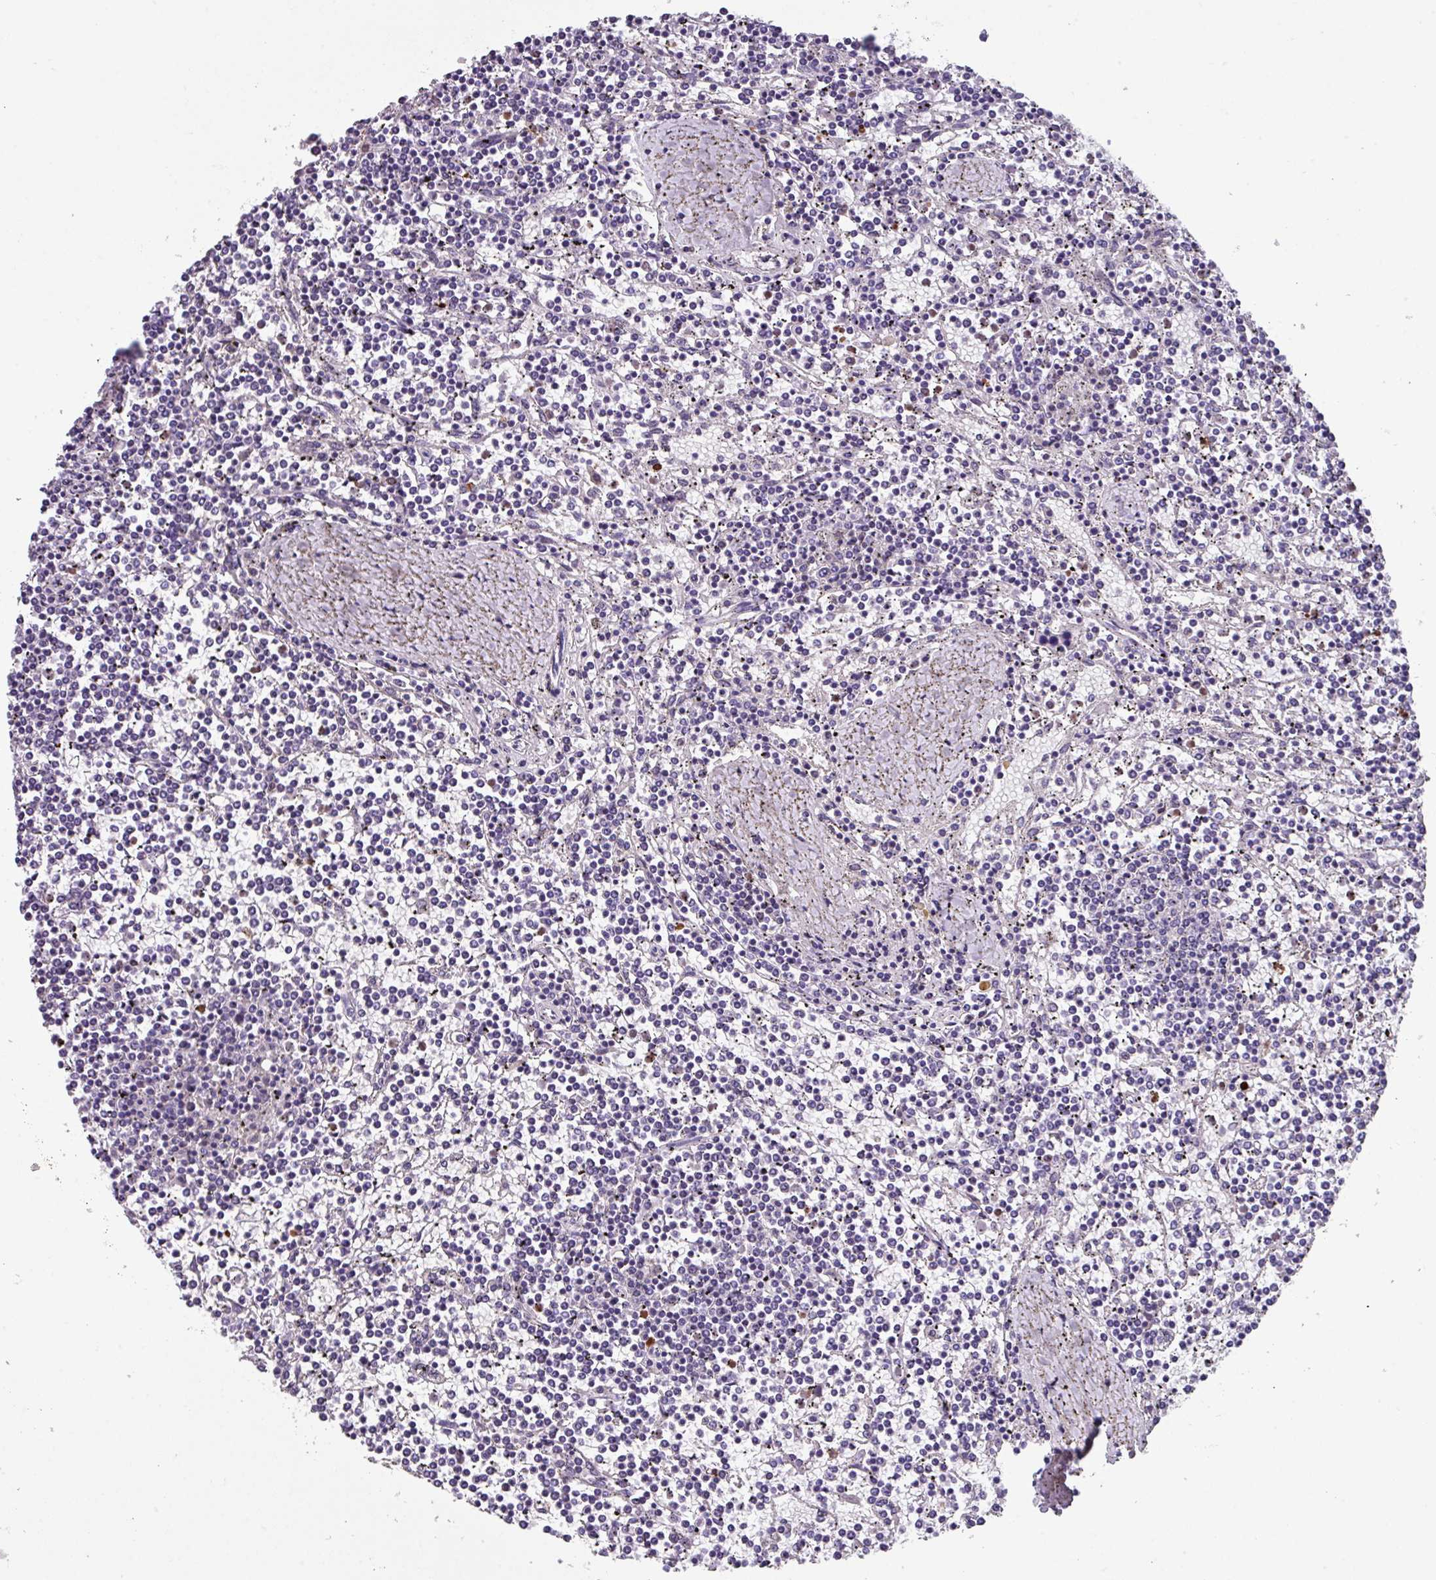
{"staining": {"intensity": "negative", "quantity": "none", "location": "none"}, "tissue": "lymphoma", "cell_type": "Tumor cells", "image_type": "cancer", "snomed": [{"axis": "morphology", "description": "Malignant lymphoma, non-Hodgkin's type, Low grade"}, {"axis": "topography", "description": "Spleen"}], "caption": "Image shows no protein staining in tumor cells of malignant lymphoma, non-Hodgkin's type (low-grade) tissue.", "gene": "ZFP3", "patient": {"sex": "female", "age": 19}}